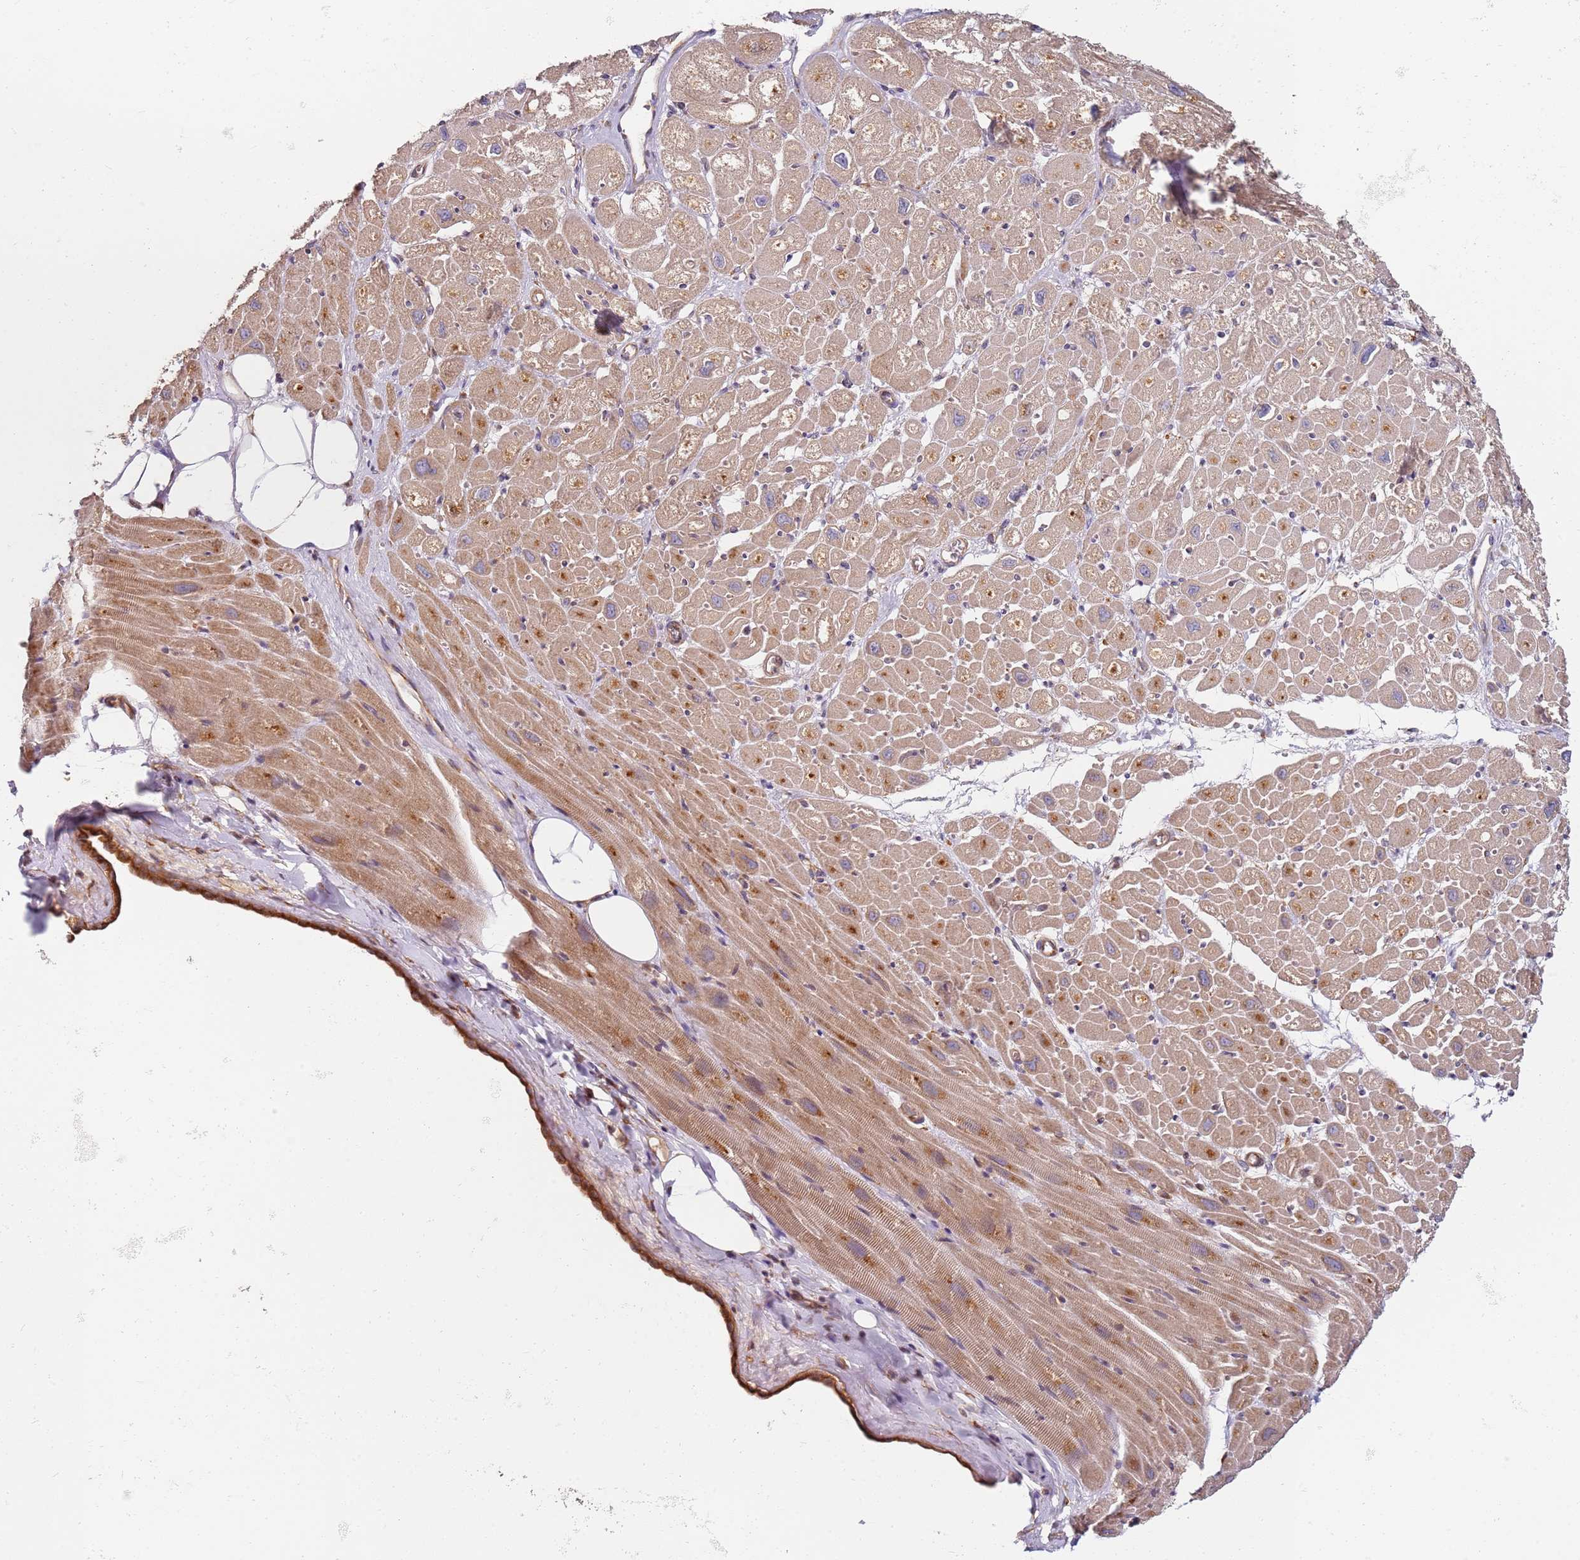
{"staining": {"intensity": "weak", "quantity": ">75%", "location": "cytoplasmic/membranous"}, "tissue": "heart muscle", "cell_type": "Cardiomyocytes", "image_type": "normal", "snomed": [{"axis": "morphology", "description": "Normal tissue, NOS"}, {"axis": "topography", "description": "Heart"}], "caption": "Weak cytoplasmic/membranous staining for a protein is seen in about >75% of cardiomyocytes of benign heart muscle using immunohistochemistry.", "gene": "RPS3A", "patient": {"sex": "male", "age": 50}}